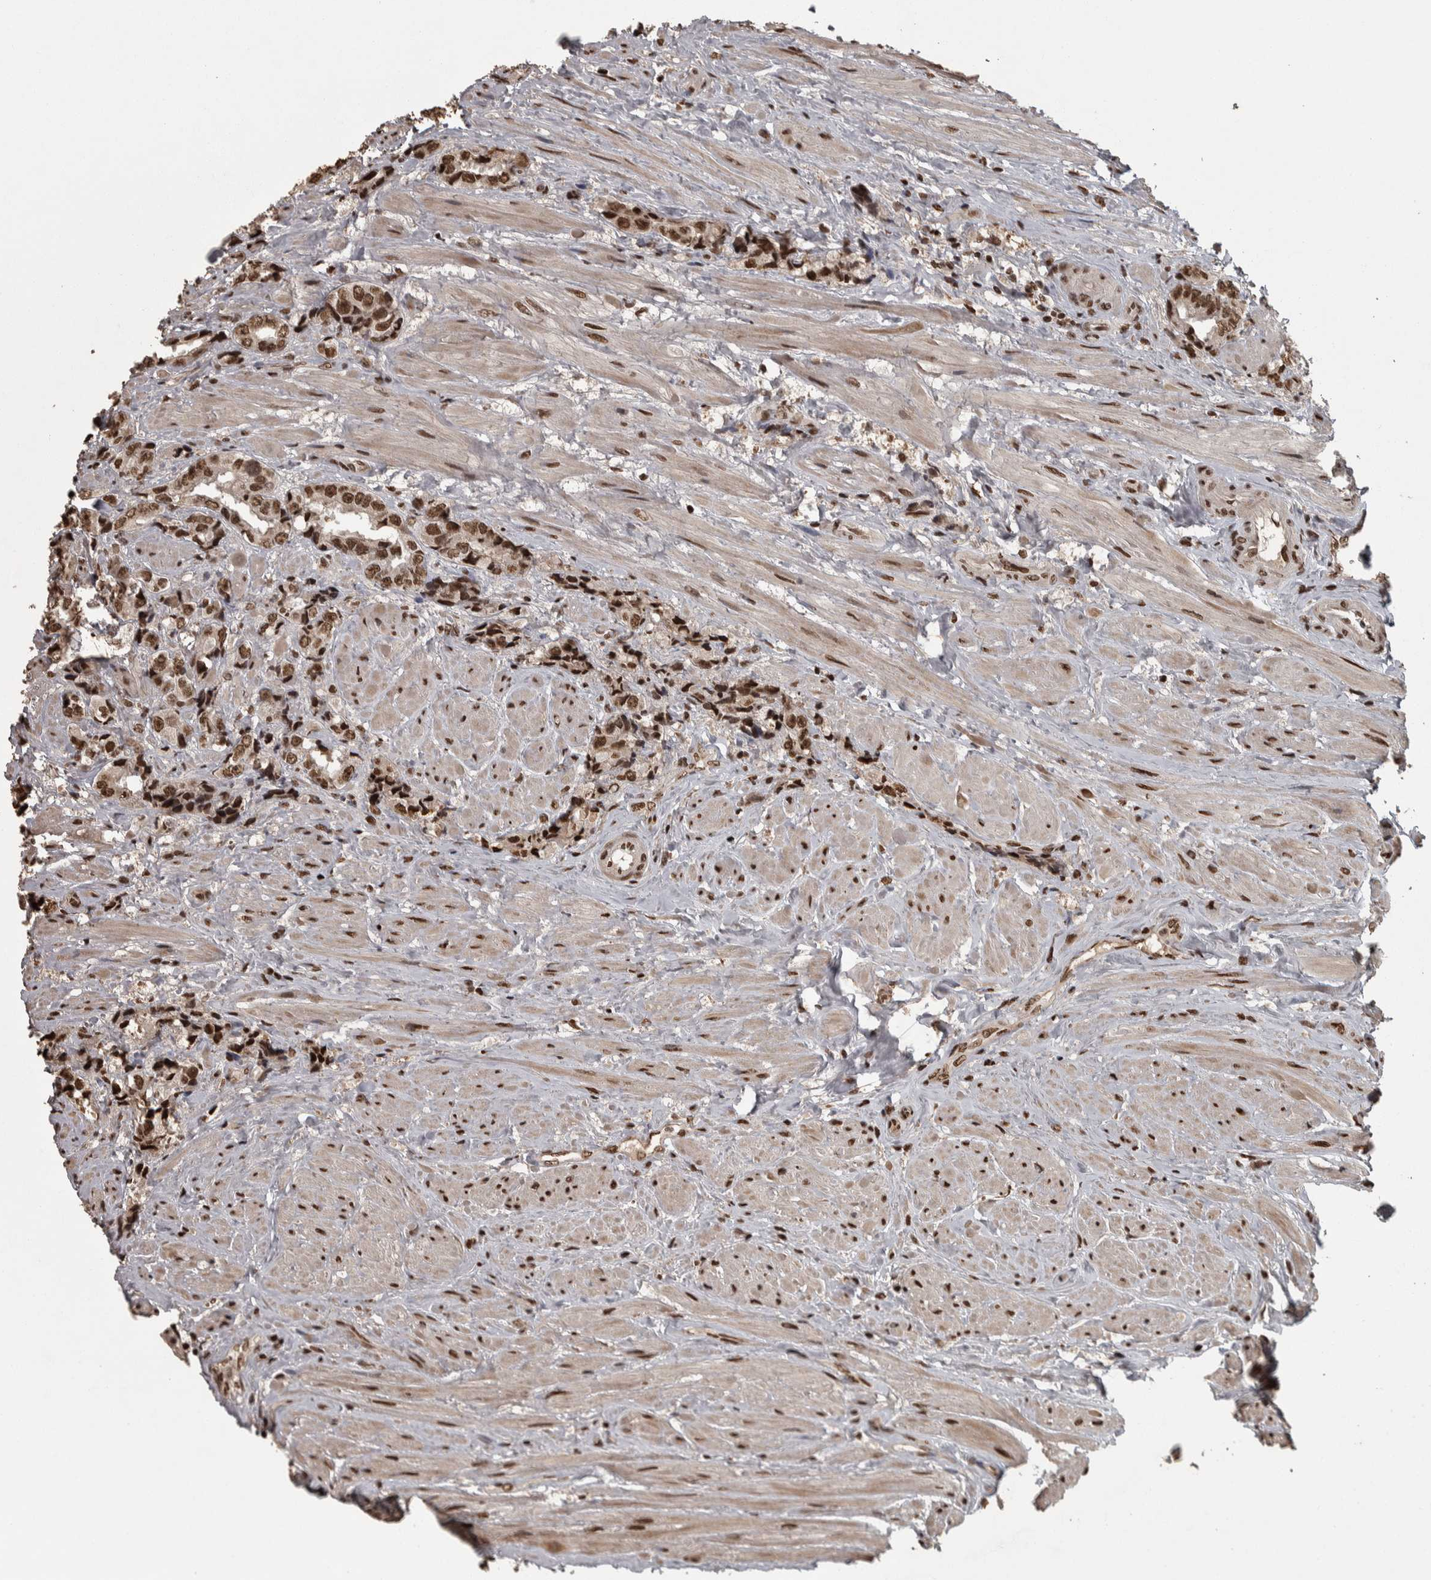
{"staining": {"intensity": "moderate", "quantity": ">75%", "location": "cytoplasmic/membranous"}, "tissue": "prostate cancer", "cell_type": "Tumor cells", "image_type": "cancer", "snomed": [{"axis": "morphology", "description": "Adenocarcinoma, High grade"}, {"axis": "topography", "description": "Prostate"}], "caption": "High-magnification brightfield microscopy of prostate cancer stained with DAB (brown) and counterstained with hematoxylin (blue). tumor cells exhibit moderate cytoplasmic/membranous staining is identified in approximately>75% of cells.", "gene": "ZFHX4", "patient": {"sex": "male", "age": 61}}